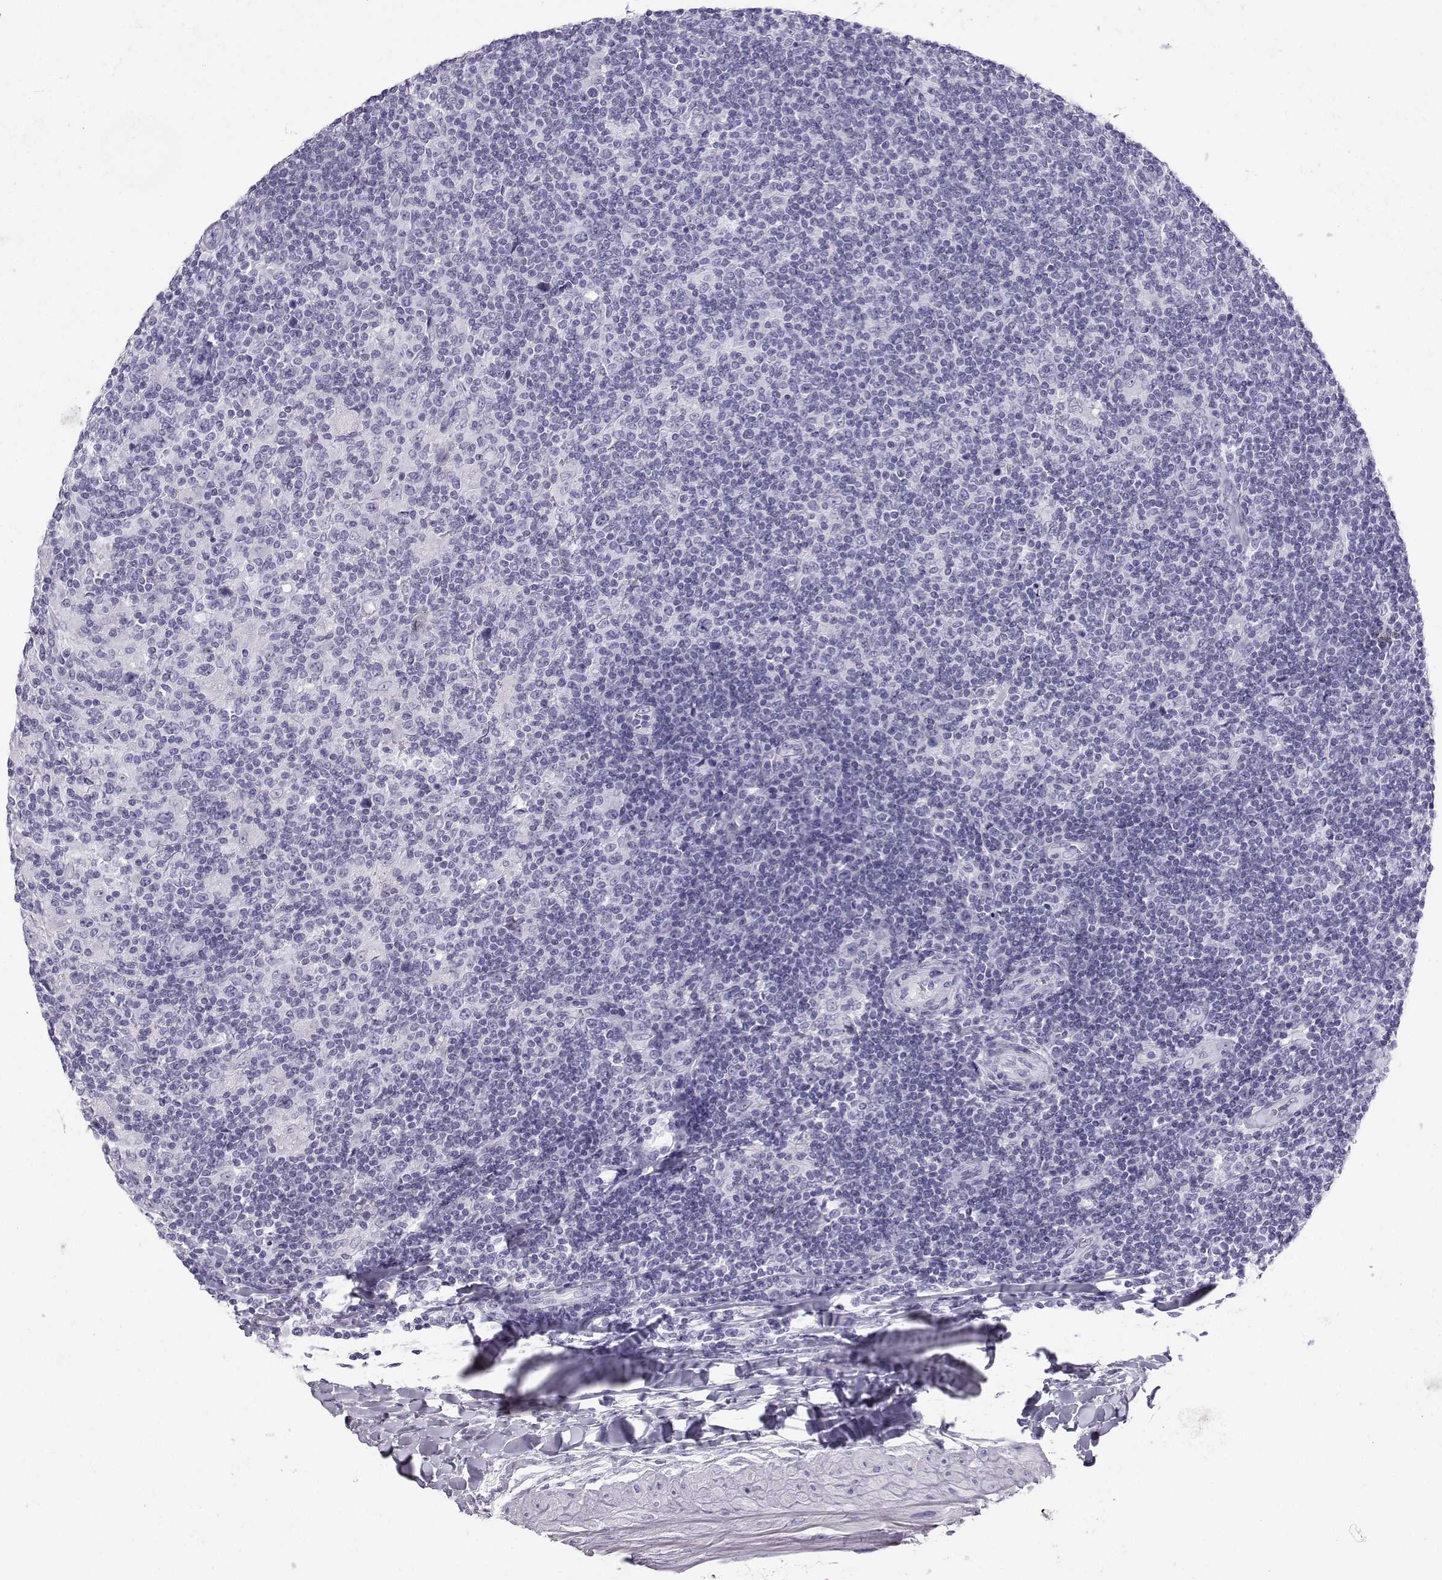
{"staining": {"intensity": "negative", "quantity": "none", "location": "none"}, "tissue": "lymphoma", "cell_type": "Tumor cells", "image_type": "cancer", "snomed": [{"axis": "morphology", "description": "Hodgkin's disease, NOS"}, {"axis": "topography", "description": "Lymph node"}], "caption": "Photomicrograph shows no significant protein positivity in tumor cells of lymphoma. (DAB (3,3'-diaminobenzidine) immunohistochemistry (IHC), high magnification).", "gene": "NEFL", "patient": {"sex": "male", "age": 40}}